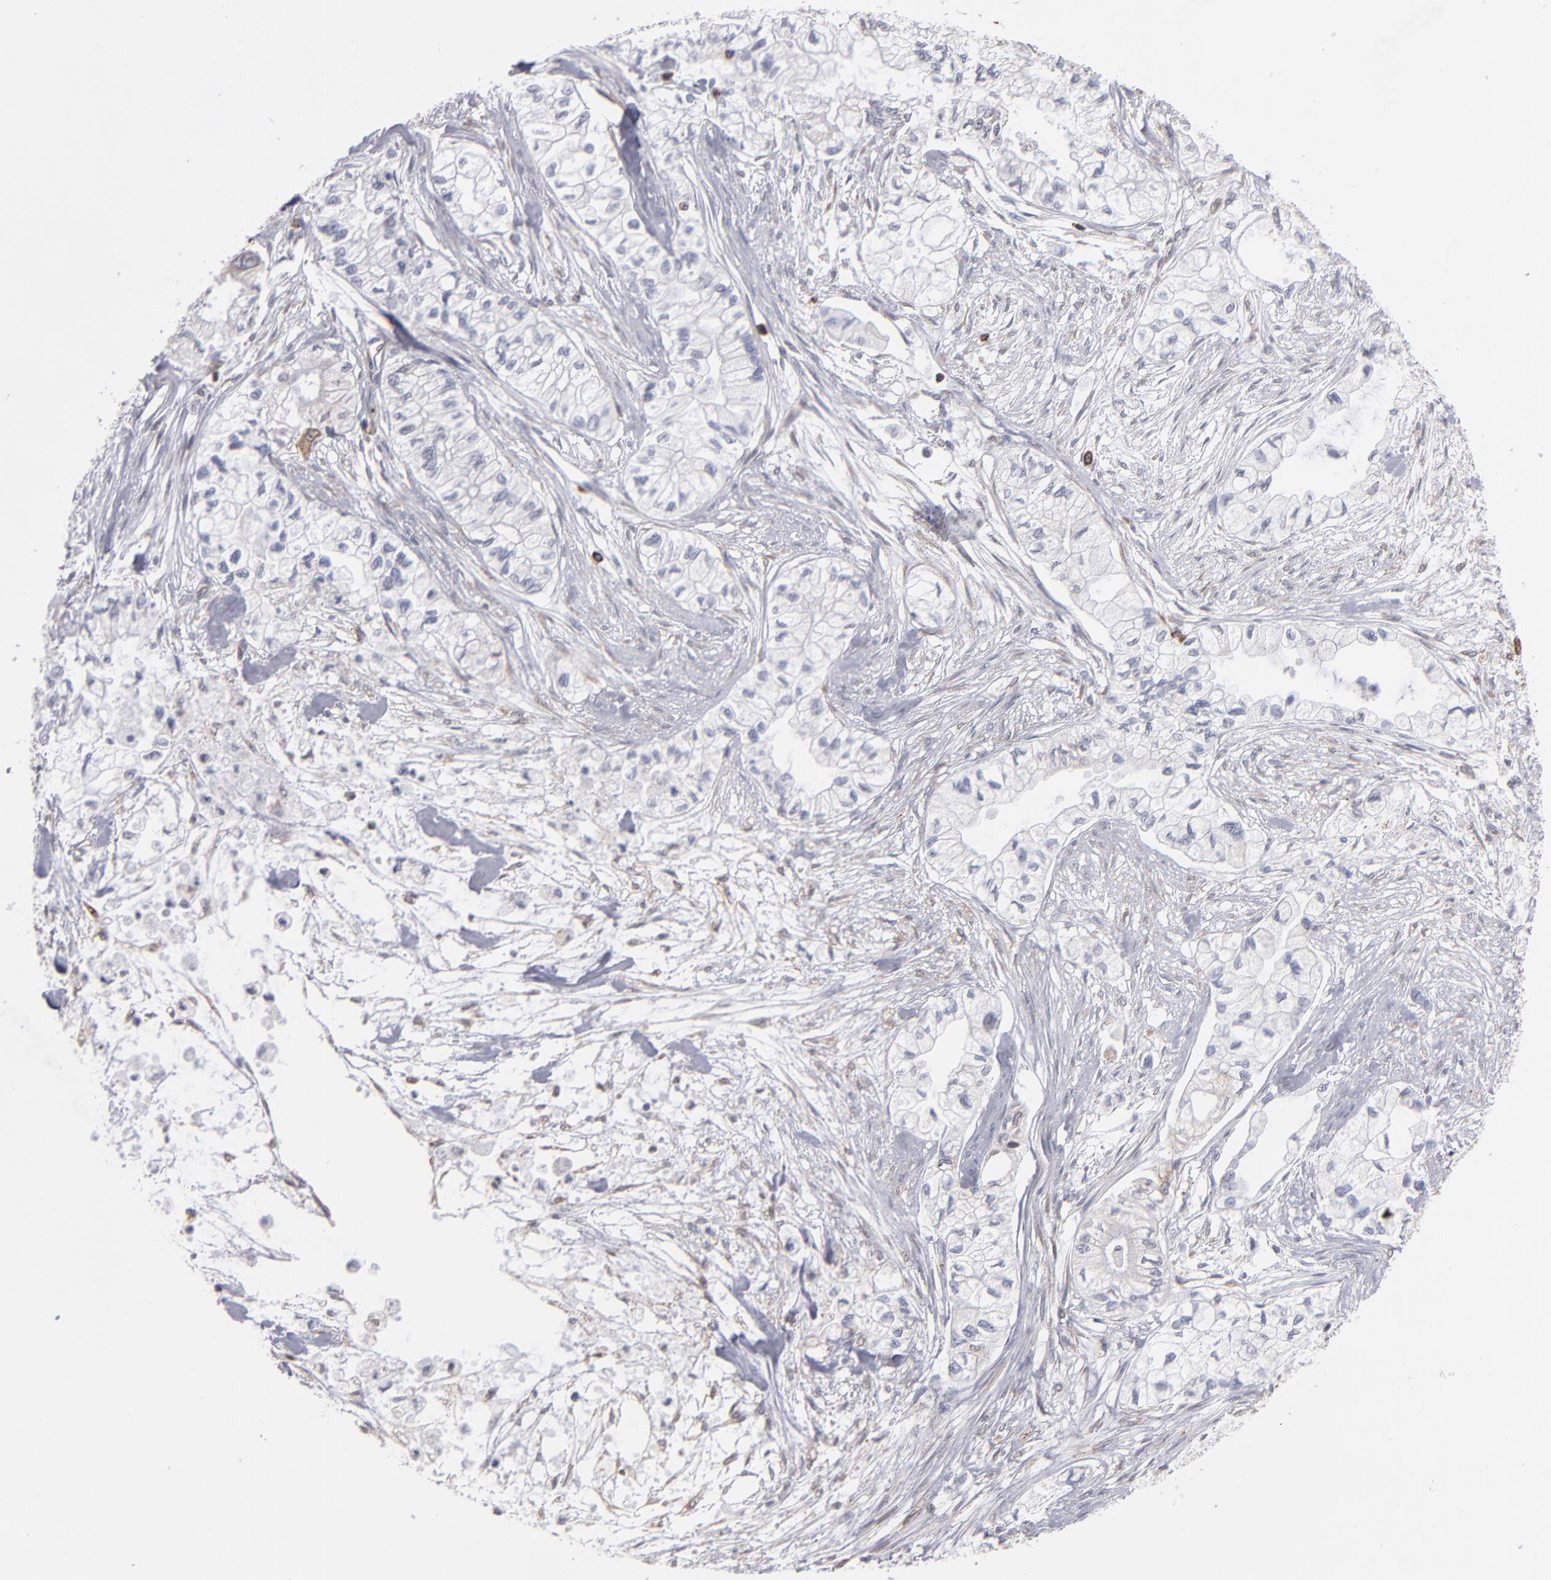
{"staining": {"intensity": "moderate", "quantity": "25%-75%", "location": "cytoplasmic/membranous"}, "tissue": "pancreatic cancer", "cell_type": "Tumor cells", "image_type": "cancer", "snomed": [{"axis": "morphology", "description": "Adenocarcinoma, NOS"}, {"axis": "topography", "description": "Pancreas"}], "caption": "Adenocarcinoma (pancreatic) stained with a protein marker shows moderate staining in tumor cells.", "gene": "TMX1", "patient": {"sex": "male", "age": 79}}